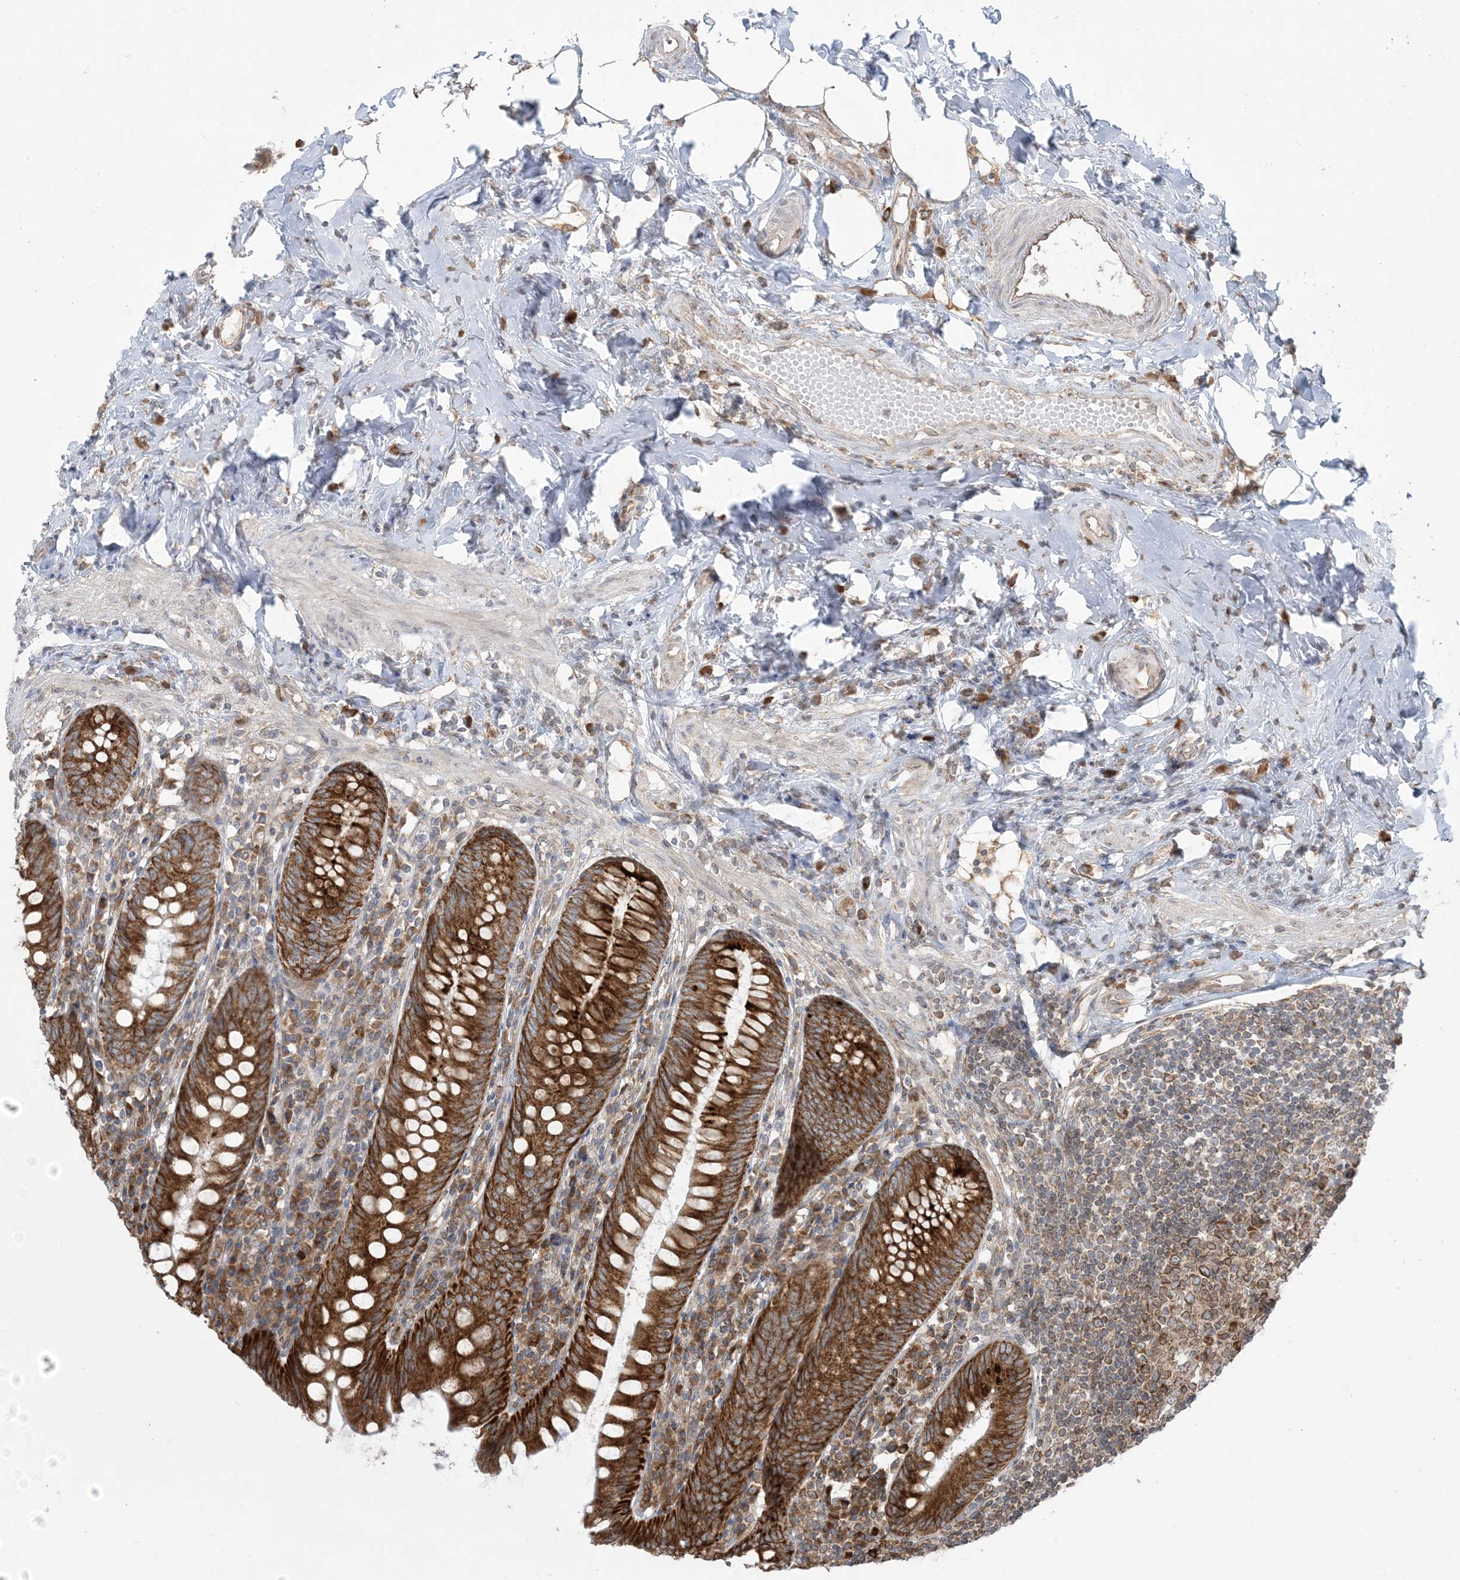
{"staining": {"intensity": "strong", "quantity": ">75%", "location": "cytoplasmic/membranous"}, "tissue": "appendix", "cell_type": "Glandular cells", "image_type": "normal", "snomed": [{"axis": "morphology", "description": "Normal tissue, NOS"}, {"axis": "topography", "description": "Appendix"}], "caption": "IHC photomicrograph of unremarkable appendix: human appendix stained using immunohistochemistry (IHC) reveals high levels of strong protein expression localized specifically in the cytoplasmic/membranous of glandular cells, appearing as a cytoplasmic/membranous brown color.", "gene": "UBXN4", "patient": {"sex": "female", "age": 54}}